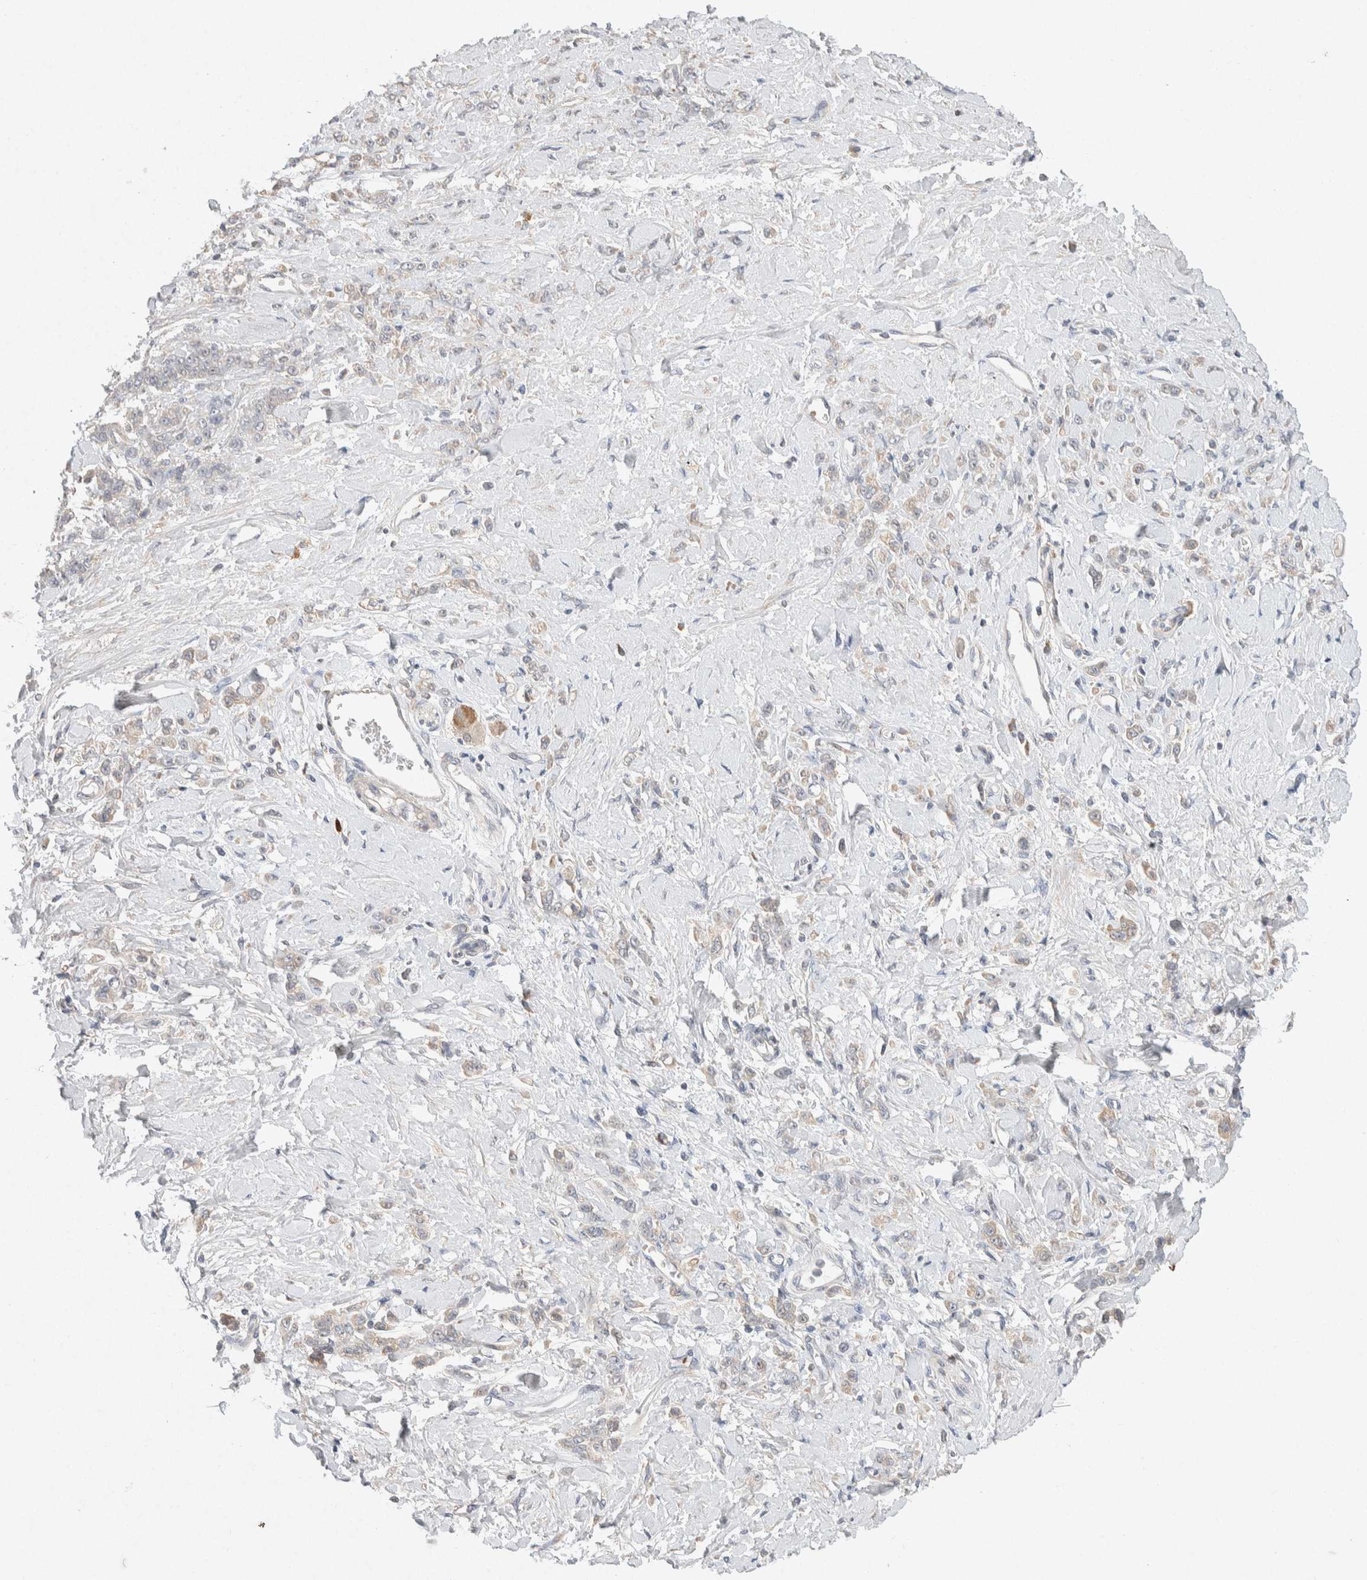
{"staining": {"intensity": "weak", "quantity": "25%-75%", "location": "cytoplasmic/membranous"}, "tissue": "stomach cancer", "cell_type": "Tumor cells", "image_type": "cancer", "snomed": [{"axis": "morphology", "description": "Normal tissue, NOS"}, {"axis": "morphology", "description": "Adenocarcinoma, NOS"}, {"axis": "topography", "description": "Stomach"}], "caption": "An immunohistochemistry (IHC) image of tumor tissue is shown. Protein staining in brown shows weak cytoplasmic/membranous positivity in adenocarcinoma (stomach) within tumor cells.", "gene": "CMTM4", "patient": {"sex": "male", "age": 82}}